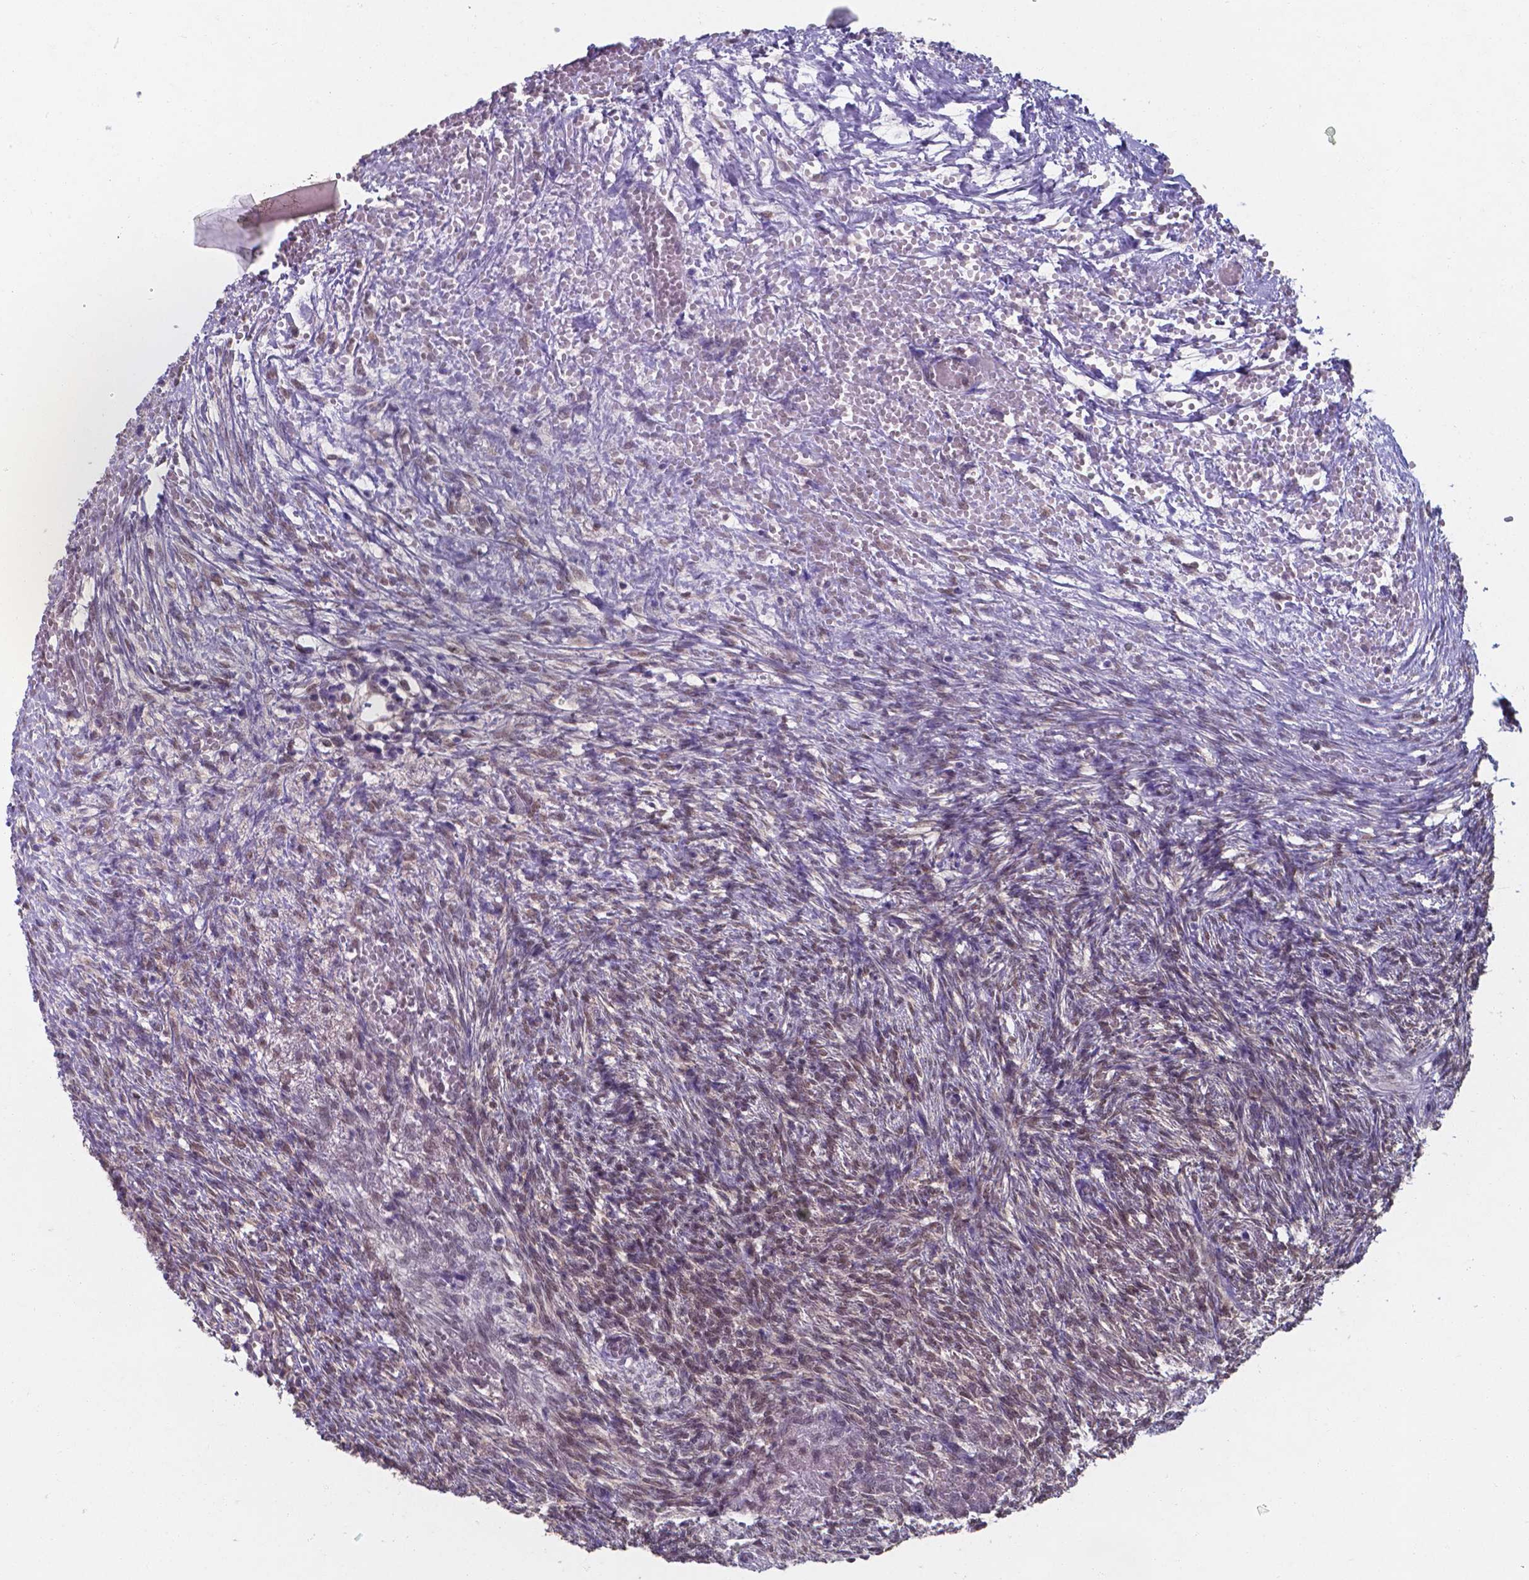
{"staining": {"intensity": "weak", "quantity": "<25%", "location": "nuclear"}, "tissue": "ovary", "cell_type": "Ovarian stroma cells", "image_type": "normal", "snomed": [{"axis": "morphology", "description": "Normal tissue, NOS"}, {"axis": "topography", "description": "Ovary"}], "caption": "This histopathology image is of normal ovary stained with immunohistochemistry to label a protein in brown with the nuclei are counter-stained blue. There is no expression in ovarian stroma cells. (DAB IHC with hematoxylin counter stain).", "gene": "UBE2E2", "patient": {"sex": "female", "age": 46}}